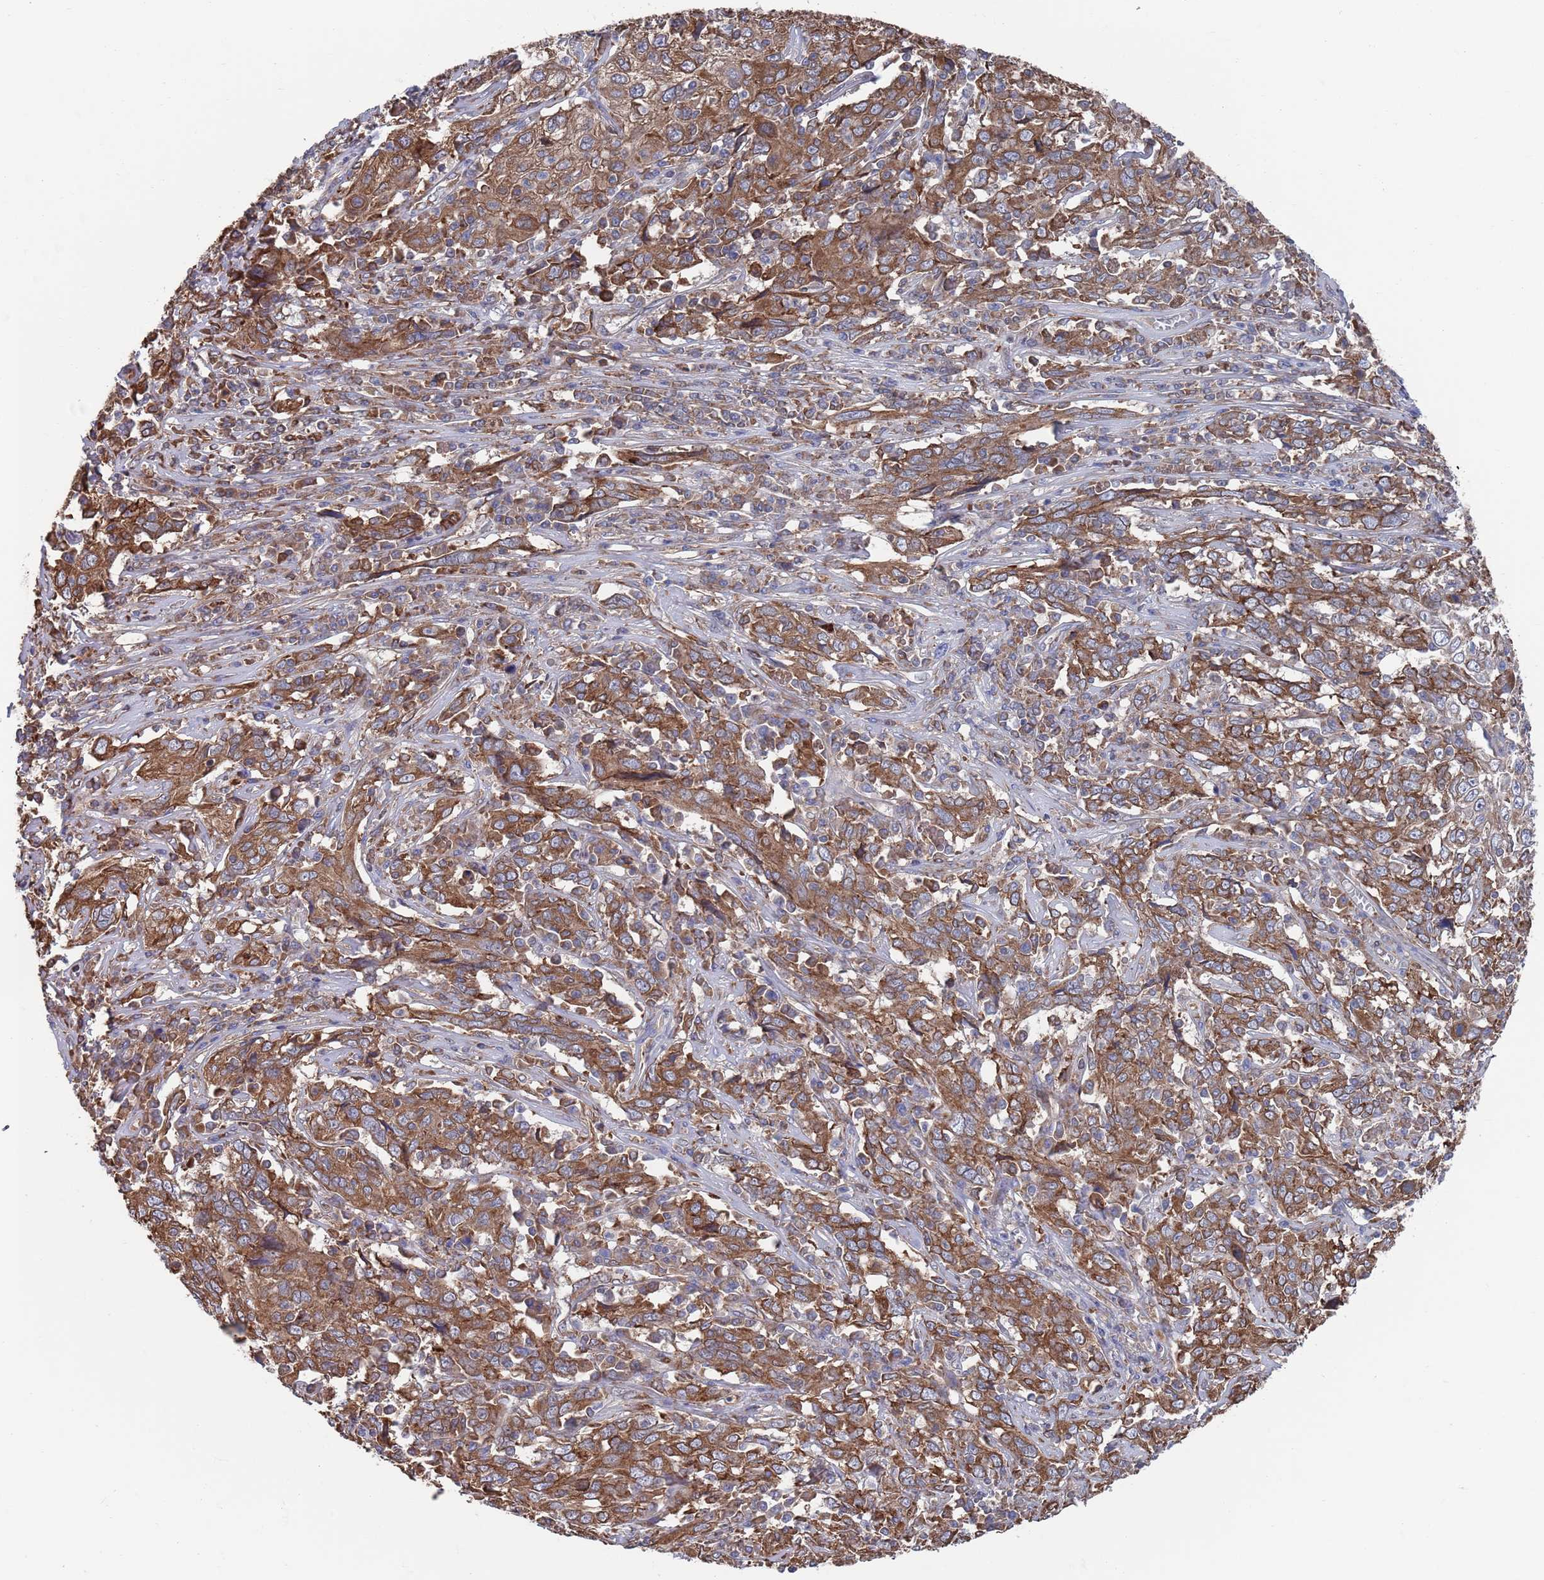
{"staining": {"intensity": "moderate", "quantity": ">75%", "location": "cytoplasmic/membranous"}, "tissue": "cervical cancer", "cell_type": "Tumor cells", "image_type": "cancer", "snomed": [{"axis": "morphology", "description": "Squamous cell carcinoma, NOS"}, {"axis": "topography", "description": "Cervix"}], "caption": "The image exhibits a brown stain indicating the presence of a protein in the cytoplasmic/membranous of tumor cells in cervical cancer (squamous cell carcinoma).", "gene": "GID8", "patient": {"sex": "female", "age": 46}}